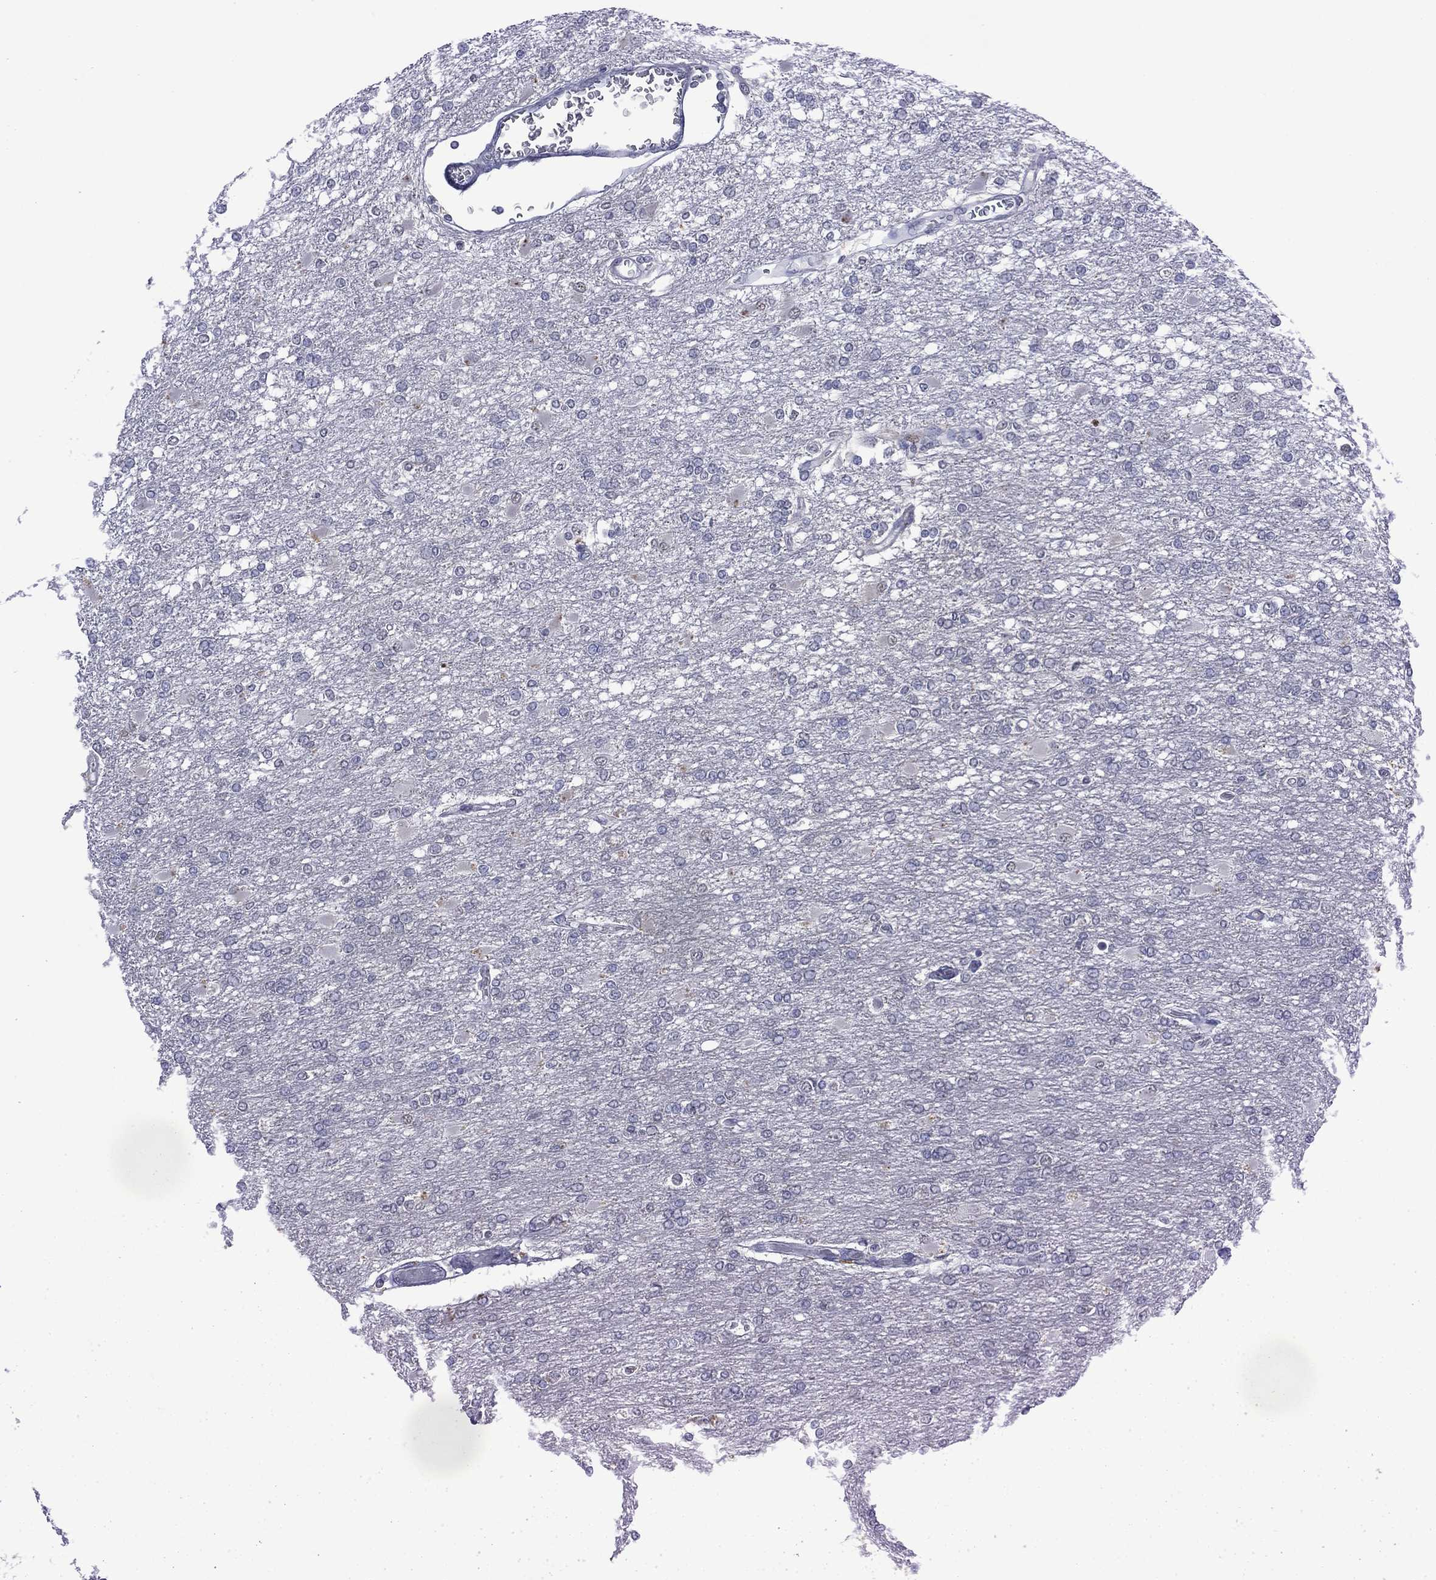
{"staining": {"intensity": "negative", "quantity": "none", "location": "none"}, "tissue": "glioma", "cell_type": "Tumor cells", "image_type": "cancer", "snomed": [{"axis": "morphology", "description": "Glioma, malignant, High grade"}, {"axis": "topography", "description": "Cerebral cortex"}], "caption": "This image is of malignant high-grade glioma stained with immunohistochemistry (IHC) to label a protein in brown with the nuclei are counter-stained blue. There is no expression in tumor cells.", "gene": "ASB10", "patient": {"sex": "male", "age": 79}}